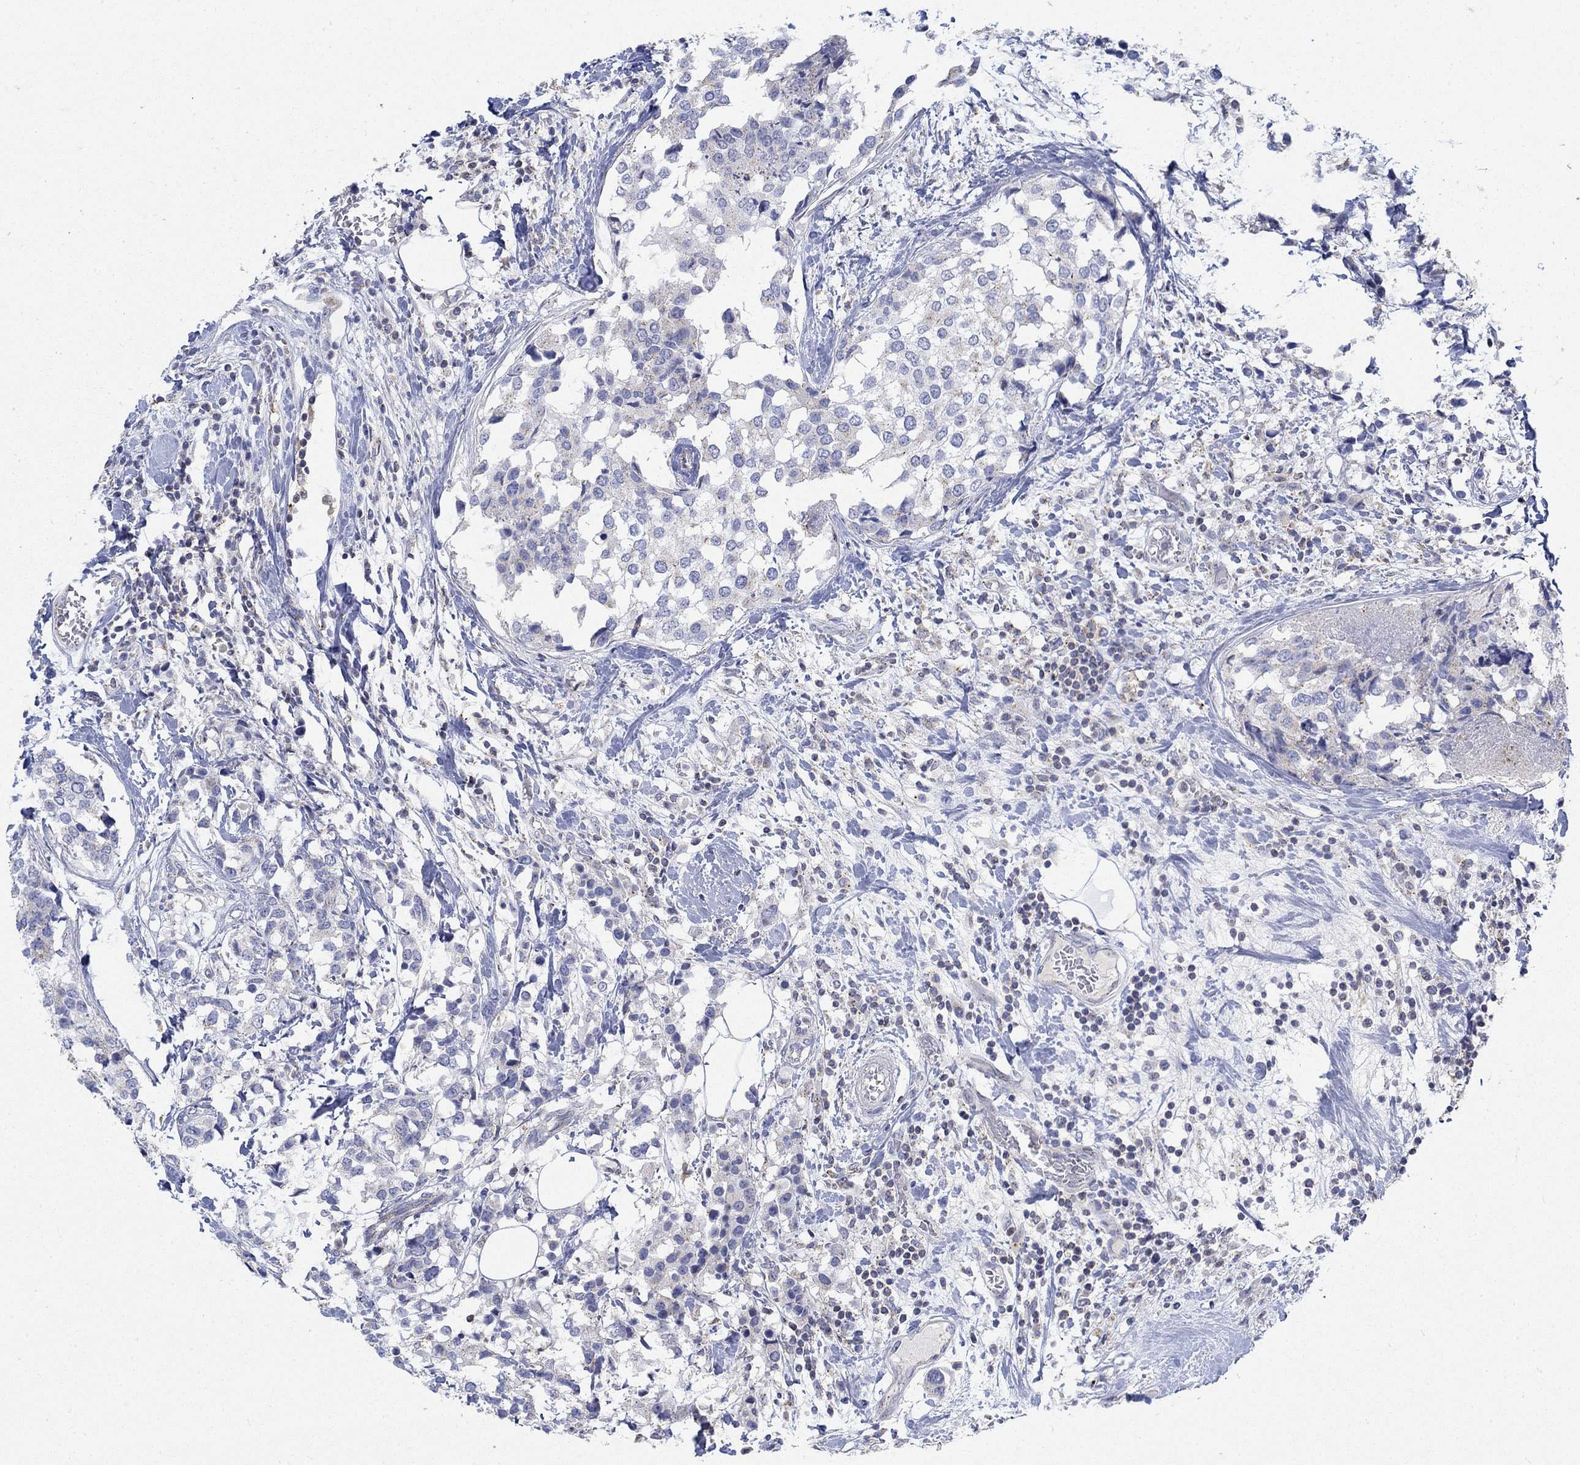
{"staining": {"intensity": "negative", "quantity": "none", "location": "none"}, "tissue": "breast cancer", "cell_type": "Tumor cells", "image_type": "cancer", "snomed": [{"axis": "morphology", "description": "Lobular carcinoma"}, {"axis": "topography", "description": "Breast"}], "caption": "Breast cancer (lobular carcinoma) was stained to show a protein in brown. There is no significant positivity in tumor cells. (Brightfield microscopy of DAB (3,3'-diaminobenzidine) IHC at high magnification).", "gene": "NAV3", "patient": {"sex": "female", "age": 59}}